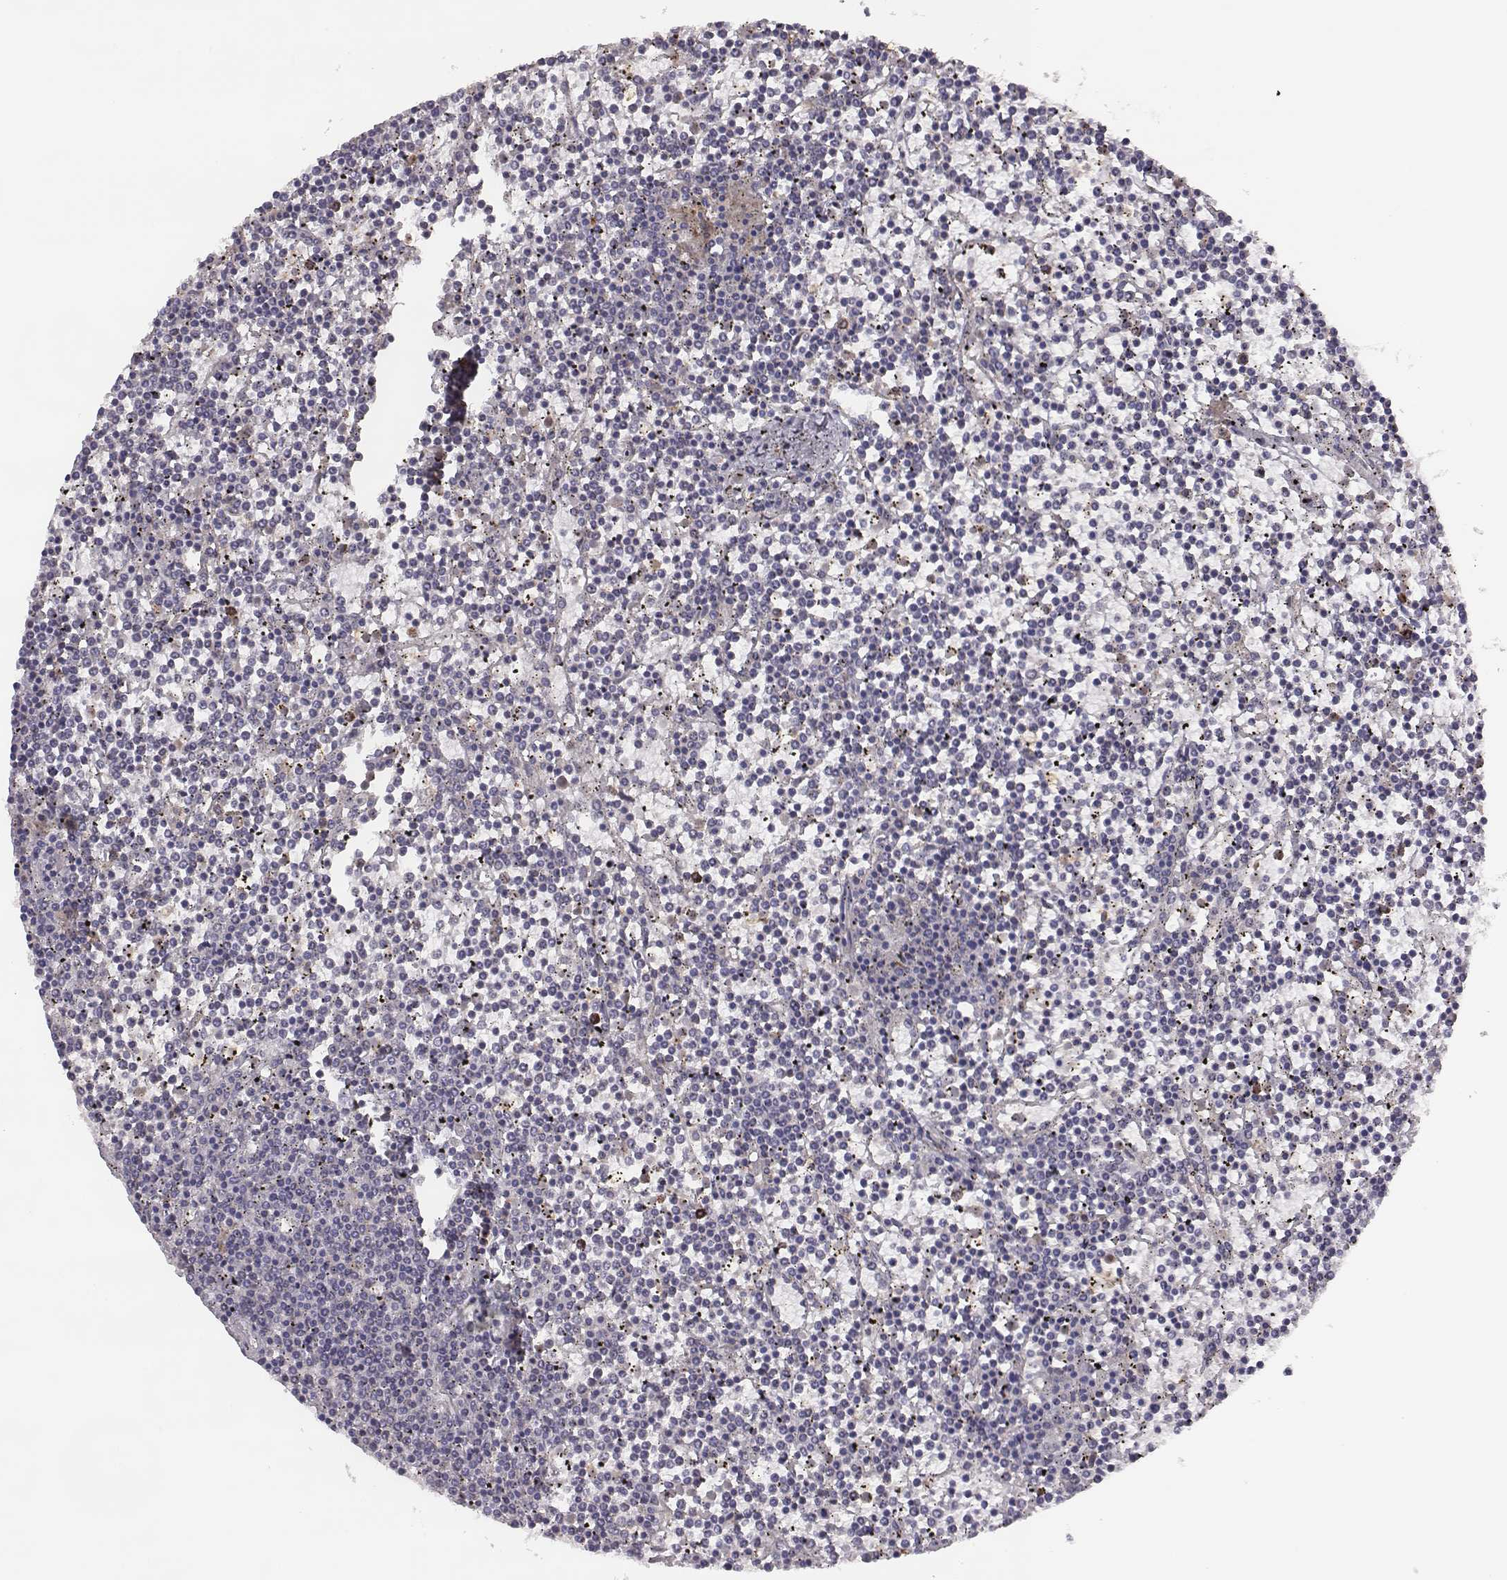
{"staining": {"intensity": "negative", "quantity": "none", "location": "none"}, "tissue": "lymphoma", "cell_type": "Tumor cells", "image_type": "cancer", "snomed": [{"axis": "morphology", "description": "Malignant lymphoma, non-Hodgkin's type, Low grade"}, {"axis": "topography", "description": "Spleen"}], "caption": "This is an immunohistochemistry micrograph of lymphoma. There is no staining in tumor cells.", "gene": "KMO", "patient": {"sex": "female", "age": 19}}